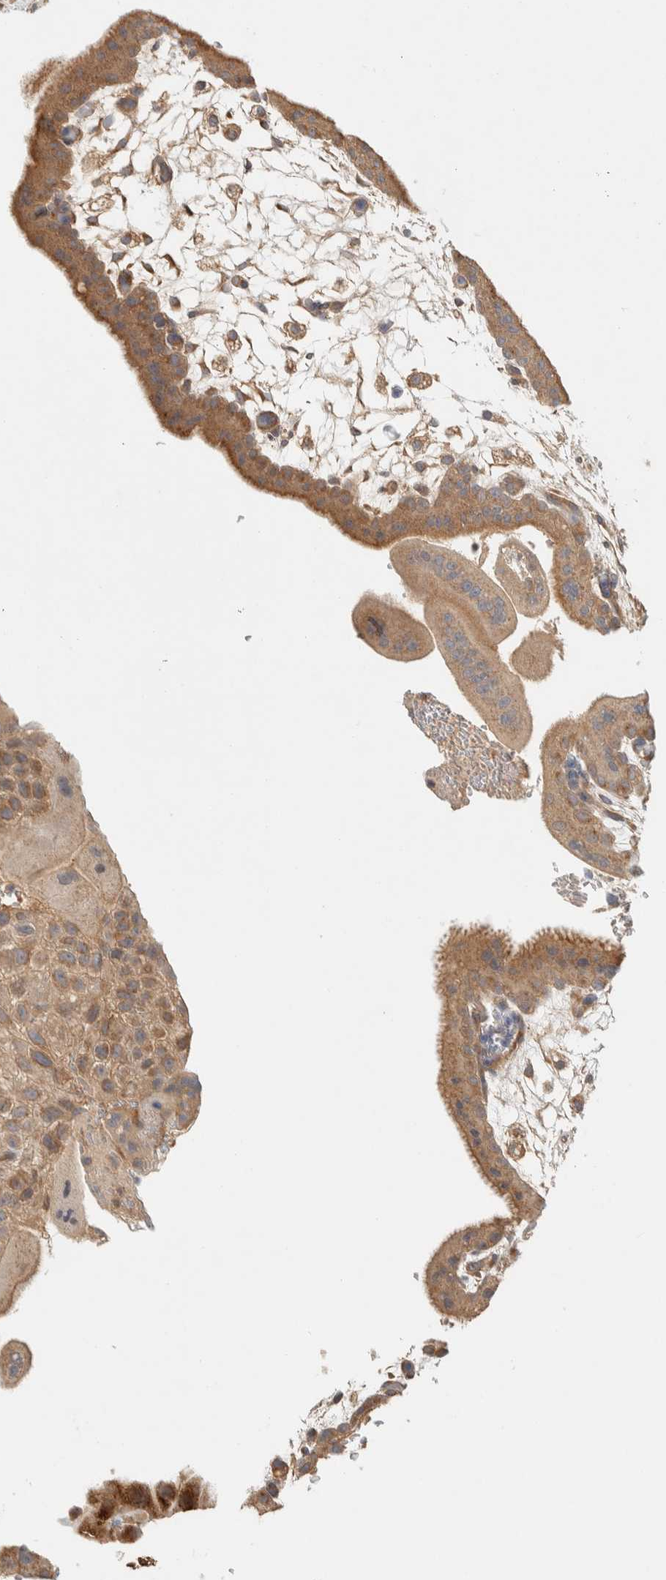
{"staining": {"intensity": "moderate", "quantity": ">75%", "location": "cytoplasmic/membranous"}, "tissue": "placenta", "cell_type": "Decidual cells", "image_type": "normal", "snomed": [{"axis": "morphology", "description": "Normal tissue, NOS"}, {"axis": "topography", "description": "Placenta"}], "caption": "Immunohistochemical staining of benign human placenta exhibits medium levels of moderate cytoplasmic/membranous staining in about >75% of decidual cells.", "gene": "FAM167A", "patient": {"sex": "female", "age": 35}}